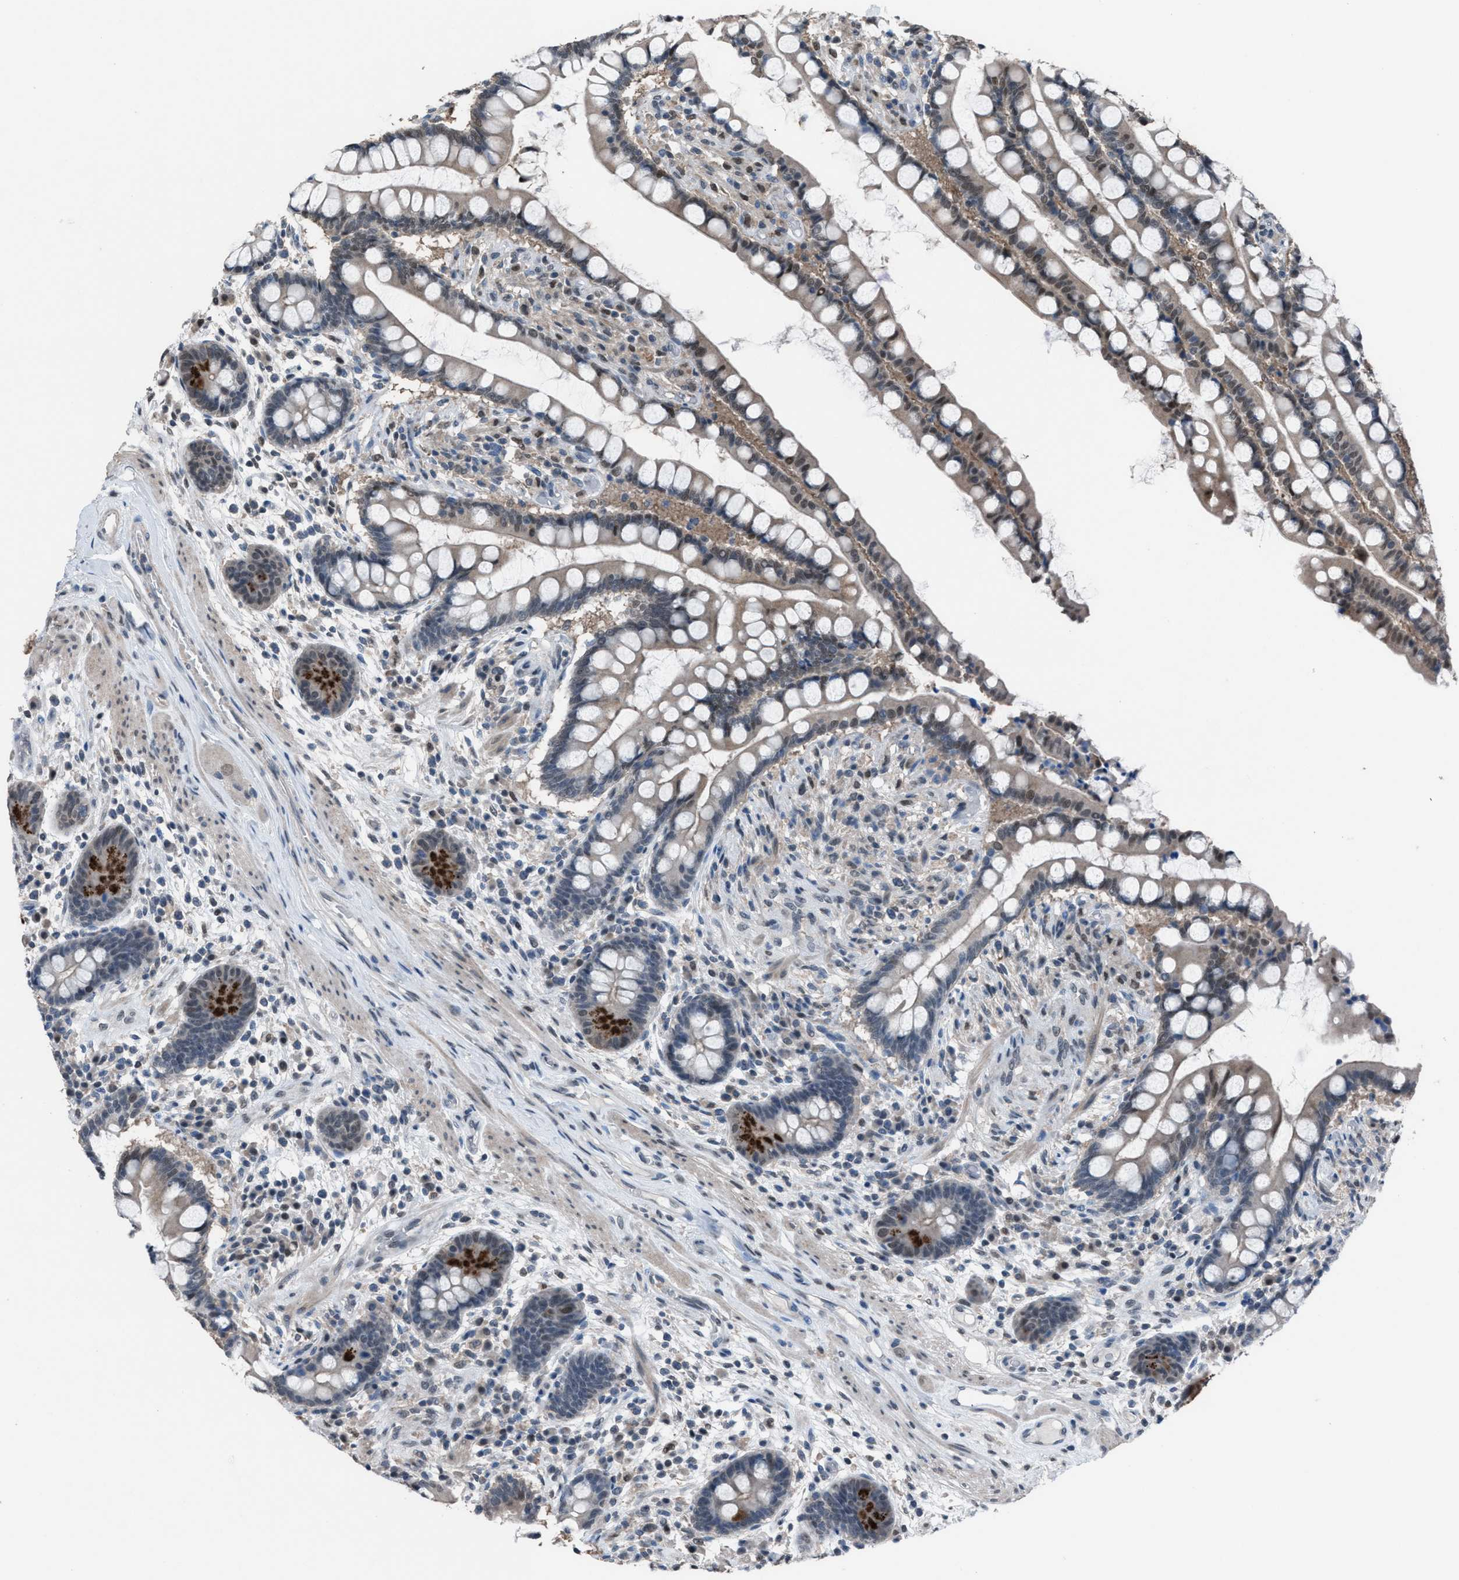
{"staining": {"intensity": "negative", "quantity": "none", "location": "none"}, "tissue": "colon", "cell_type": "Endothelial cells", "image_type": "normal", "snomed": [{"axis": "morphology", "description": "Normal tissue, NOS"}, {"axis": "topography", "description": "Colon"}], "caption": "Endothelial cells show no significant positivity in benign colon. (DAB IHC with hematoxylin counter stain).", "gene": "ZNF276", "patient": {"sex": "male", "age": 73}}